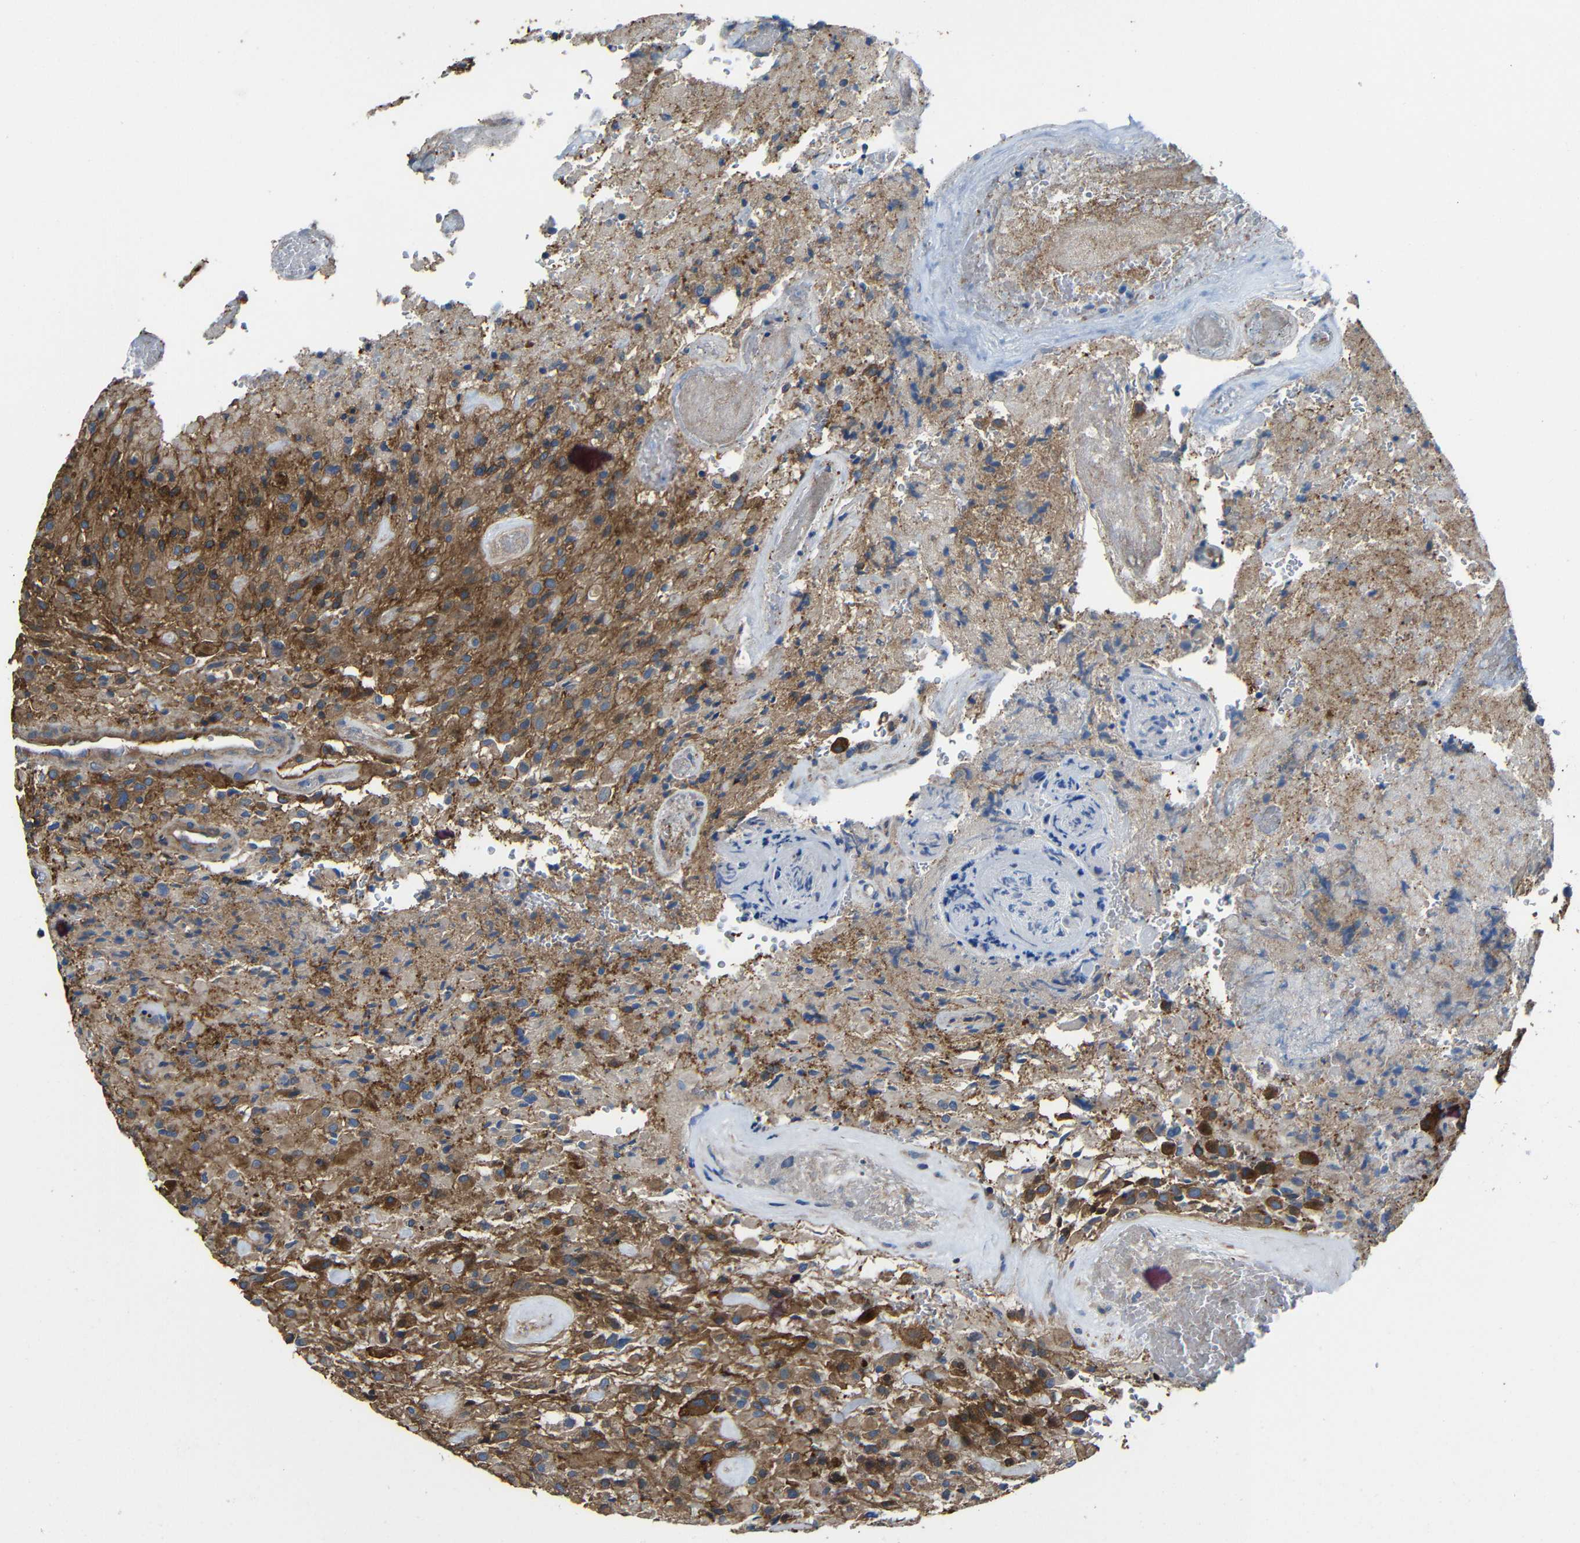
{"staining": {"intensity": "moderate", "quantity": ">75%", "location": "cytoplasmic/membranous"}, "tissue": "glioma", "cell_type": "Tumor cells", "image_type": "cancer", "snomed": [{"axis": "morphology", "description": "Glioma, malignant, High grade"}, {"axis": "topography", "description": "Brain"}], "caption": "Glioma tissue shows moderate cytoplasmic/membranous positivity in approximately >75% of tumor cells (Brightfield microscopy of DAB IHC at high magnification).", "gene": "GDI1", "patient": {"sex": "male", "age": 71}}